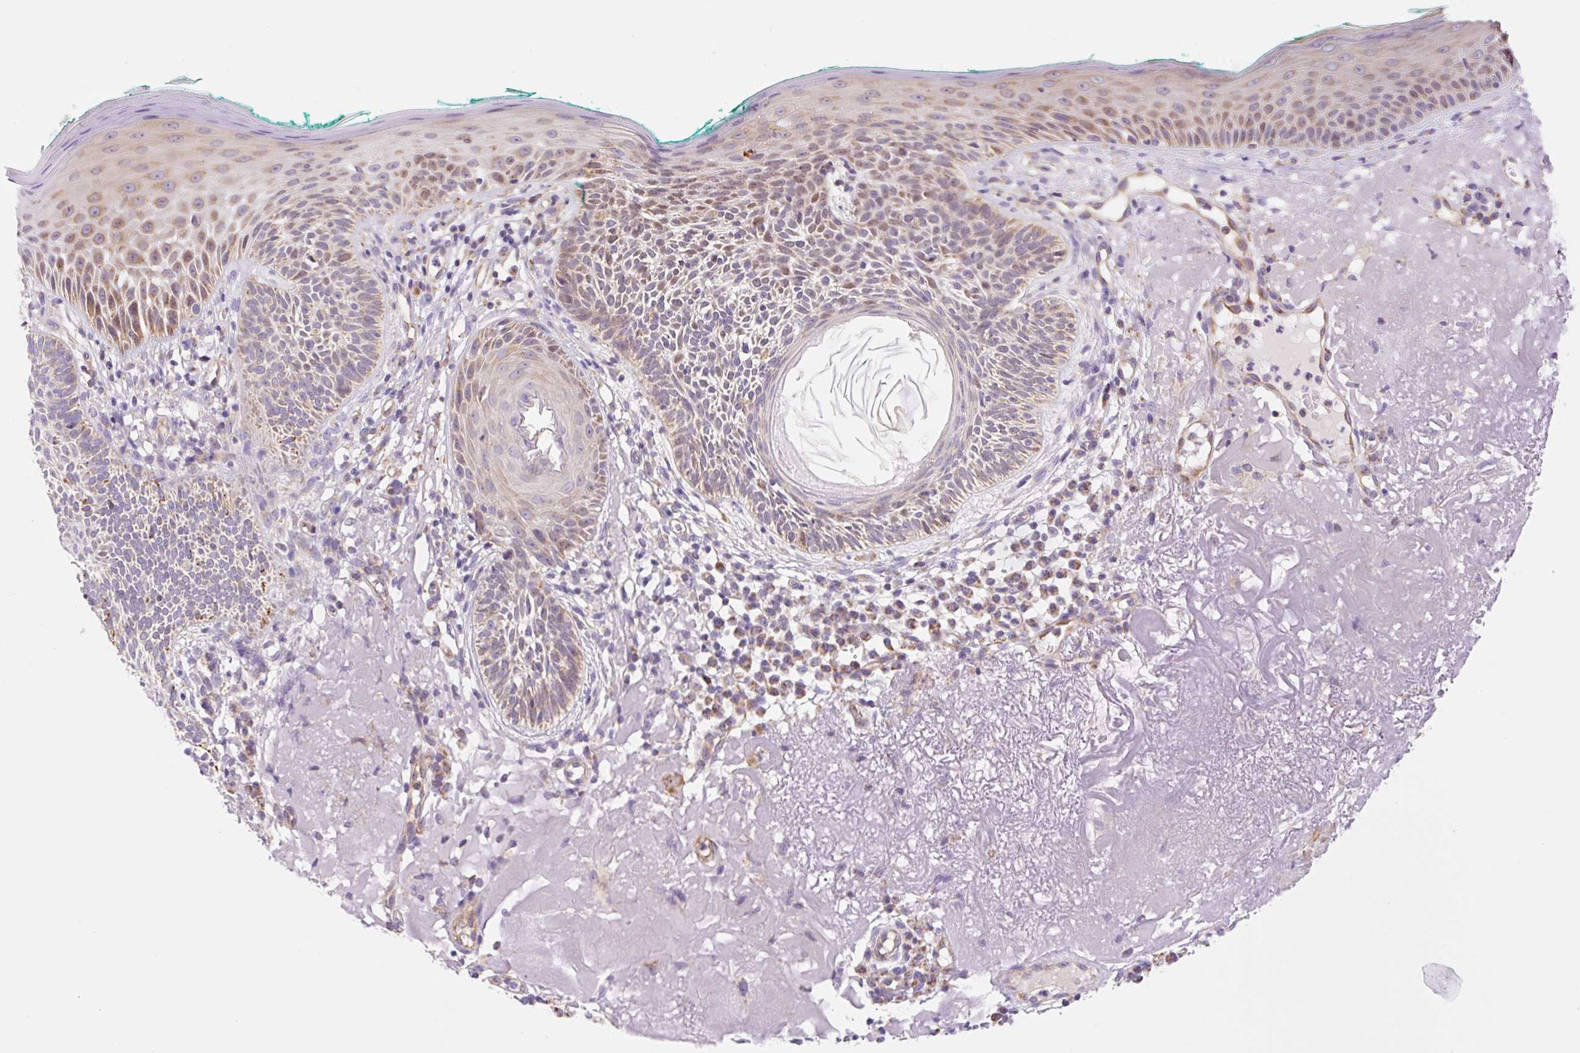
{"staining": {"intensity": "weak", "quantity": "25%-75%", "location": "cytoplasmic/membranous"}, "tissue": "skin cancer", "cell_type": "Tumor cells", "image_type": "cancer", "snomed": [{"axis": "morphology", "description": "Basal cell carcinoma"}, {"axis": "topography", "description": "Skin"}], "caption": "Immunohistochemistry (IHC) staining of skin cancer, which shows low levels of weak cytoplasmic/membranous expression in approximately 25%-75% of tumor cells indicating weak cytoplasmic/membranous protein staining. The staining was performed using DAB (3,3'-diaminobenzidine) (brown) for protein detection and nuclei were counterstained in hematoxylin (blue).", "gene": "ESAM", "patient": {"sex": "male", "age": 68}}